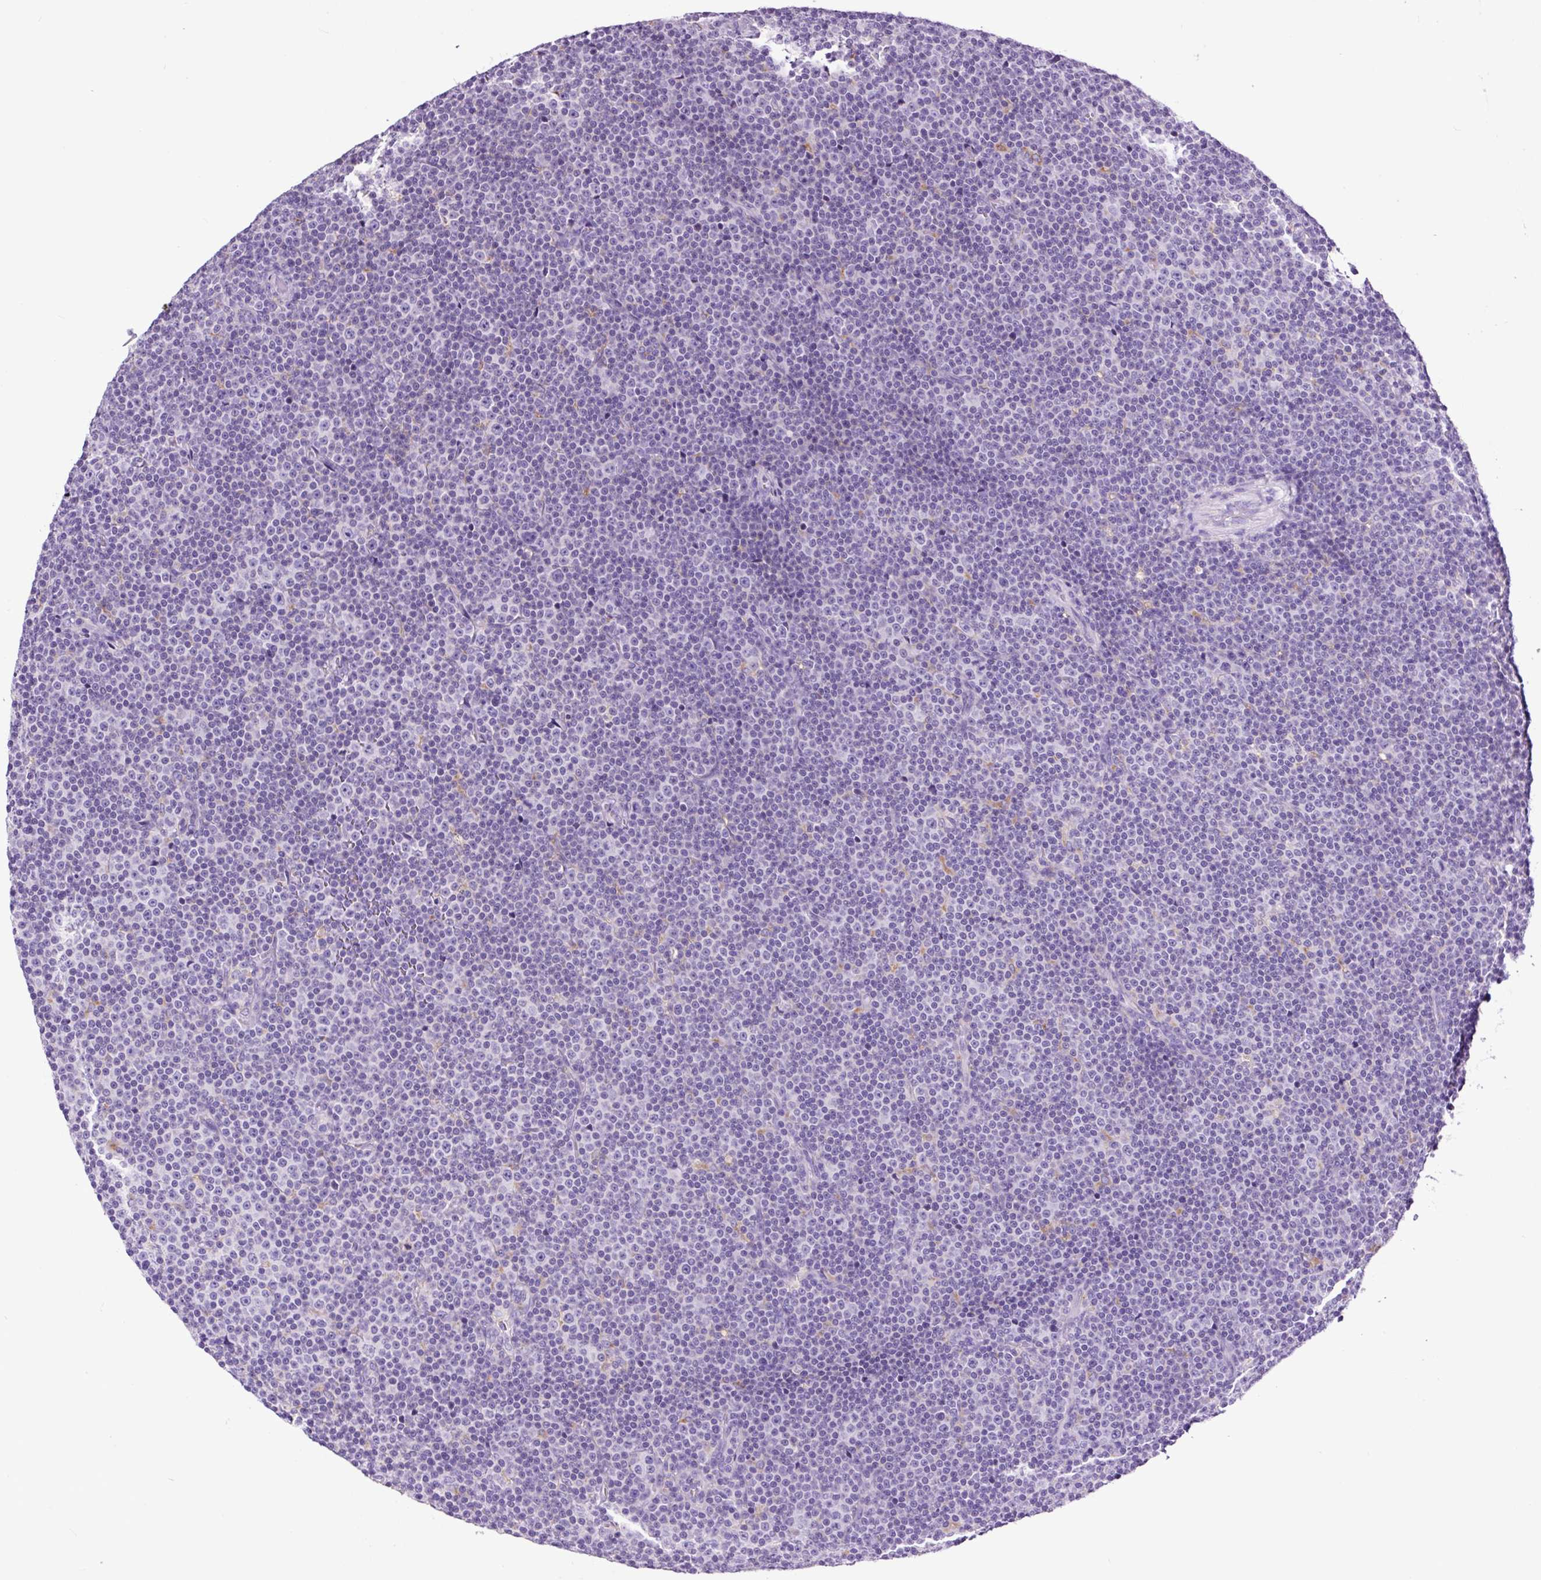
{"staining": {"intensity": "negative", "quantity": "none", "location": "none"}, "tissue": "lymphoma", "cell_type": "Tumor cells", "image_type": "cancer", "snomed": [{"axis": "morphology", "description": "Malignant lymphoma, non-Hodgkin's type, Low grade"}, {"axis": "topography", "description": "Lymph node"}], "caption": "Immunohistochemistry of human lymphoma exhibits no expression in tumor cells. (Stains: DAB IHC with hematoxylin counter stain, Microscopy: brightfield microscopy at high magnification).", "gene": "FBXL7", "patient": {"sex": "female", "age": 67}}